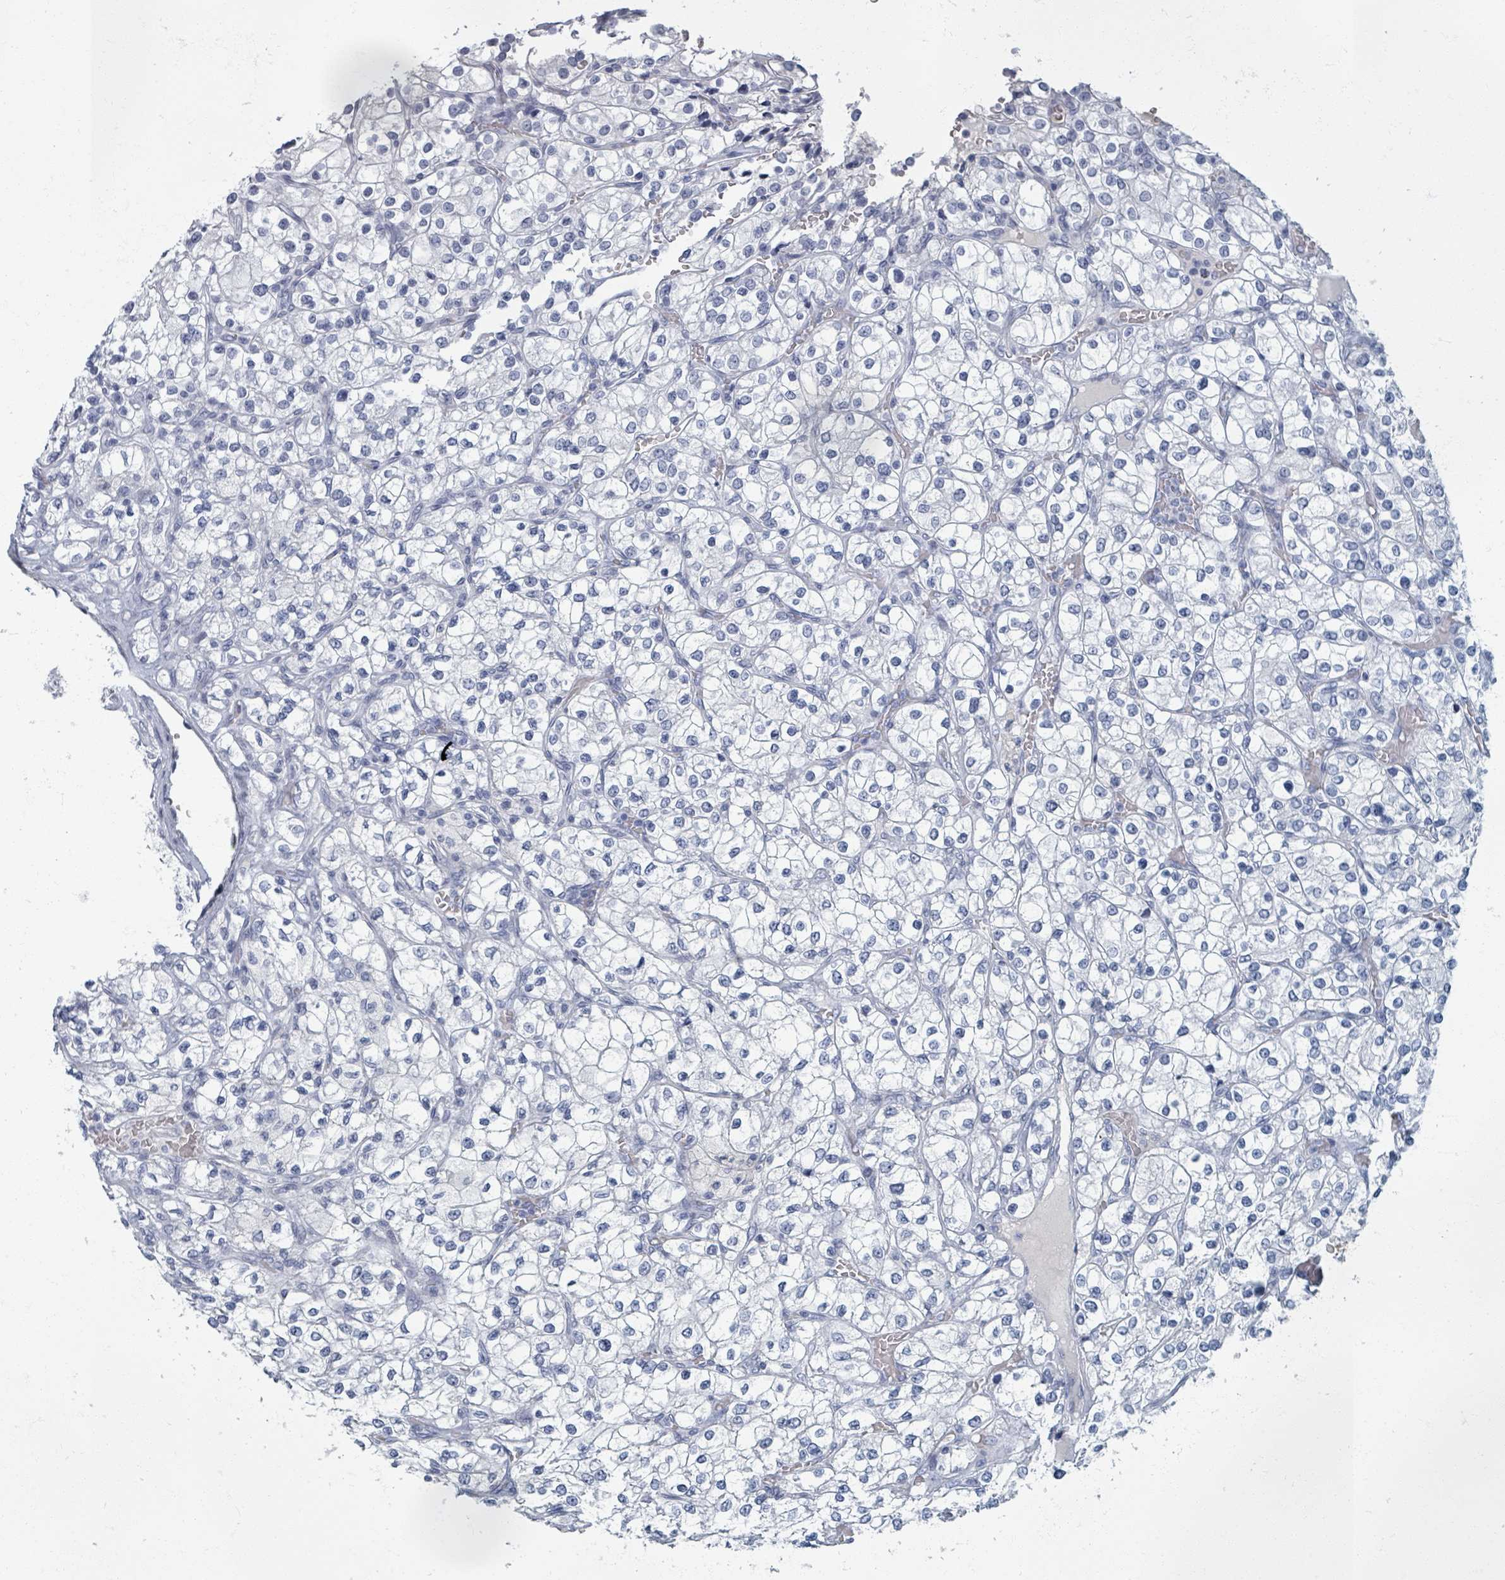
{"staining": {"intensity": "negative", "quantity": "none", "location": "none"}, "tissue": "renal cancer", "cell_type": "Tumor cells", "image_type": "cancer", "snomed": [{"axis": "morphology", "description": "Adenocarcinoma, NOS"}, {"axis": "topography", "description": "Kidney"}], "caption": "Human renal adenocarcinoma stained for a protein using immunohistochemistry demonstrates no expression in tumor cells.", "gene": "TAS2R1", "patient": {"sex": "male", "age": 80}}